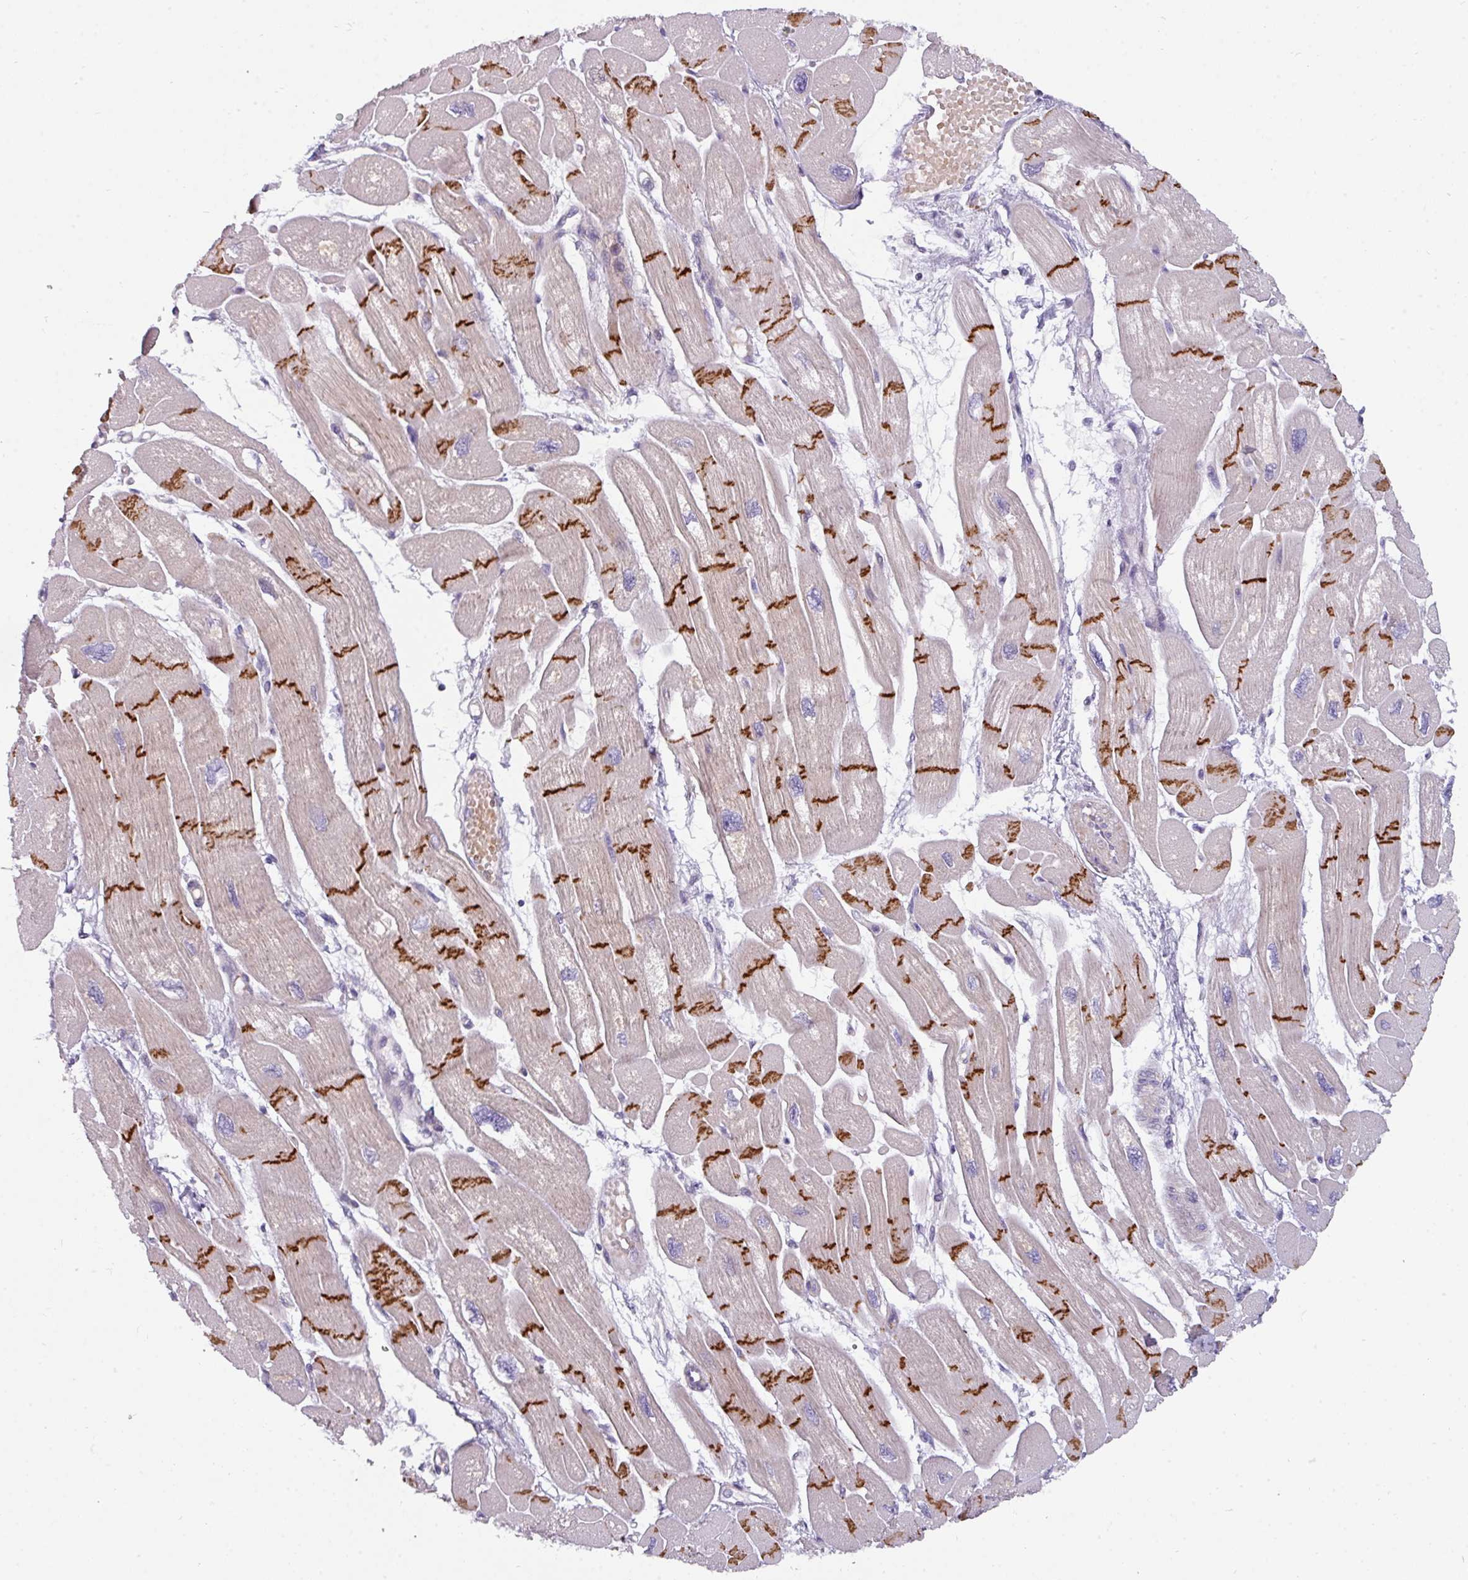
{"staining": {"intensity": "strong", "quantity": "25%-75%", "location": "cytoplasmic/membranous"}, "tissue": "heart muscle", "cell_type": "Cardiomyocytes", "image_type": "normal", "snomed": [{"axis": "morphology", "description": "Normal tissue, NOS"}, {"axis": "topography", "description": "Heart"}], "caption": "Protein staining by immunohistochemistry shows strong cytoplasmic/membranous expression in approximately 25%-75% of cardiomyocytes in benign heart muscle.", "gene": "C2orf68", "patient": {"sex": "male", "age": 42}}